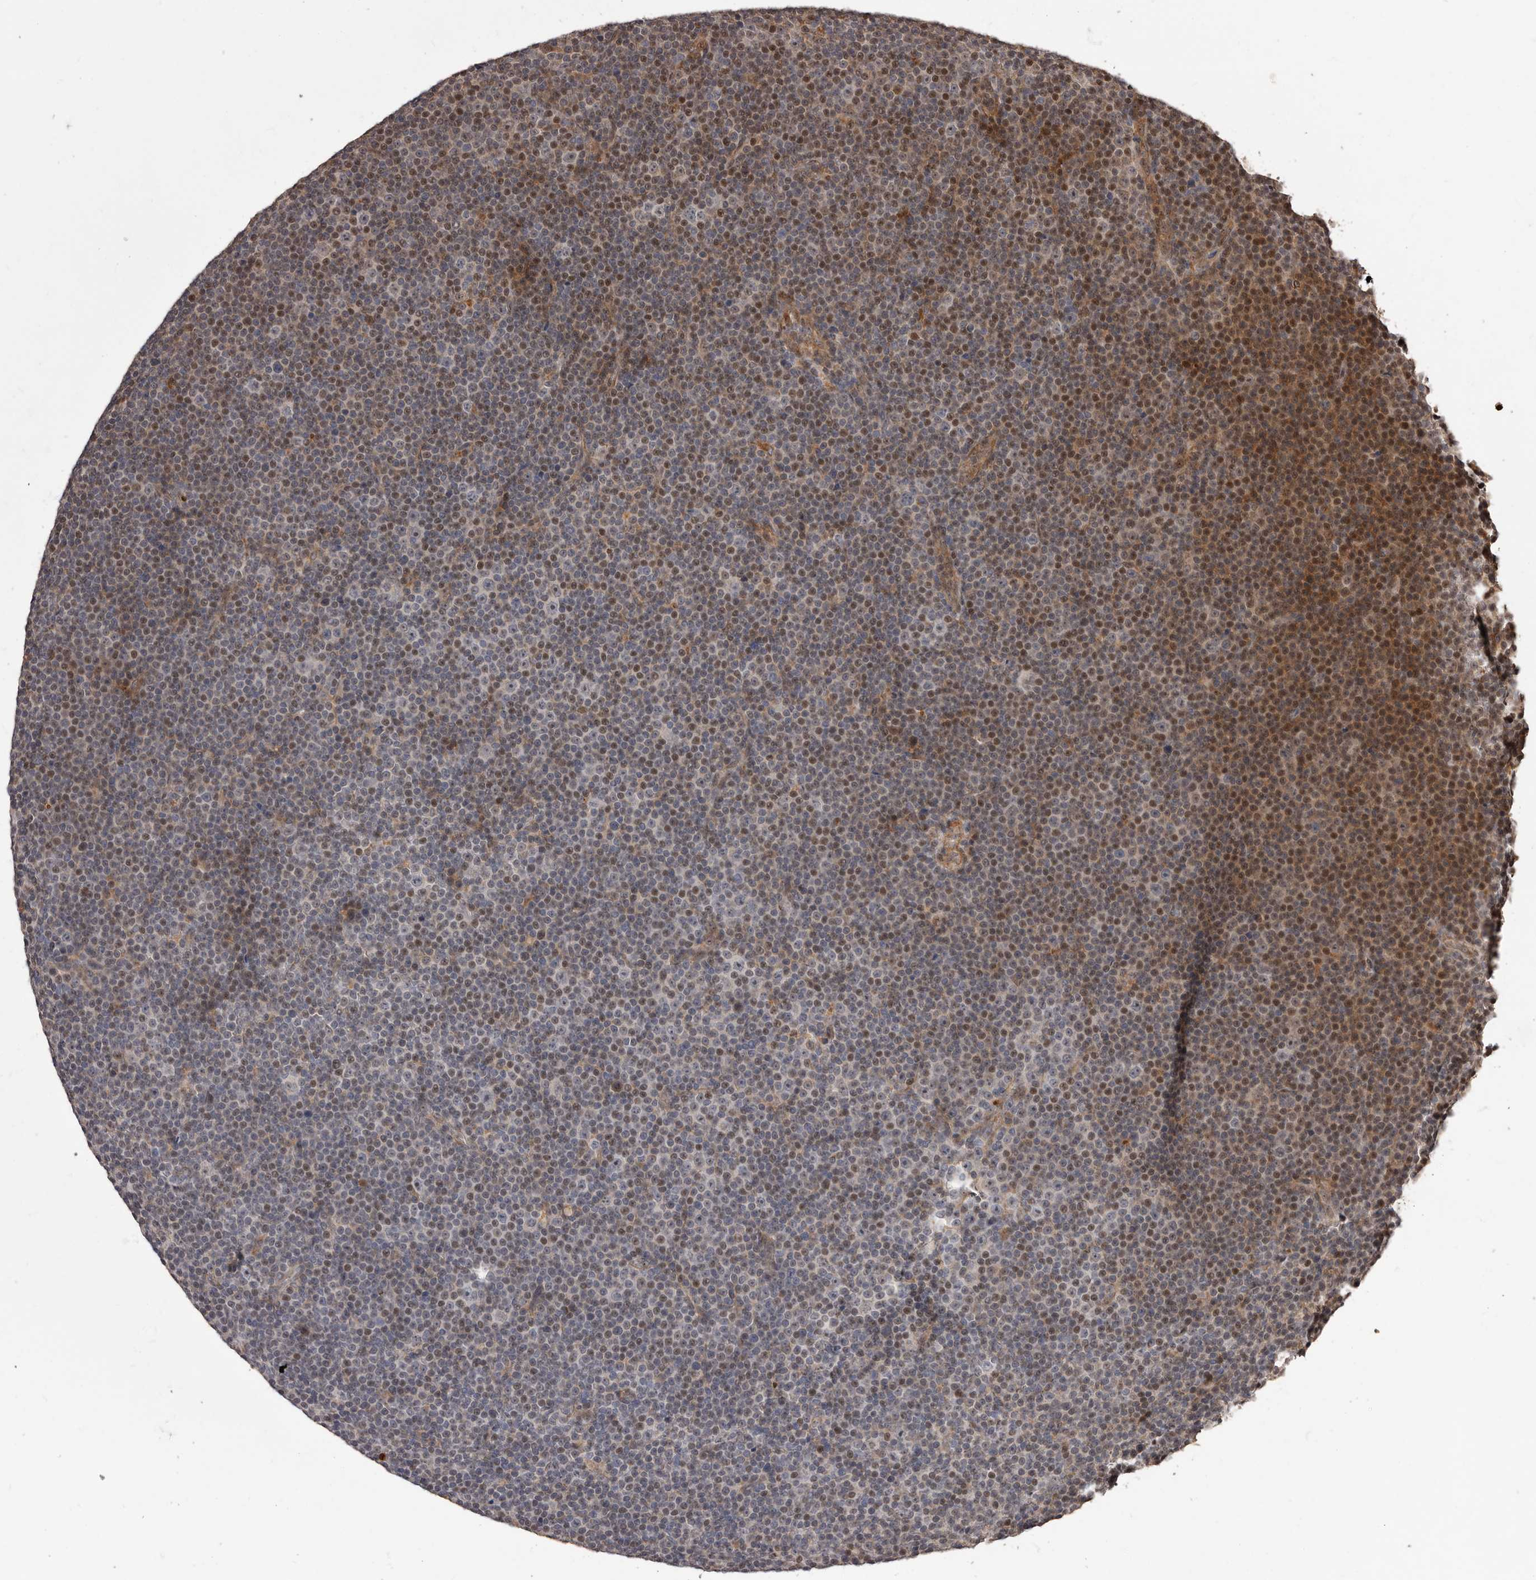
{"staining": {"intensity": "moderate", "quantity": "25%-75%", "location": "cytoplasmic/membranous,nuclear"}, "tissue": "lymphoma", "cell_type": "Tumor cells", "image_type": "cancer", "snomed": [{"axis": "morphology", "description": "Malignant lymphoma, non-Hodgkin's type, Low grade"}, {"axis": "topography", "description": "Lymph node"}], "caption": "Moderate cytoplasmic/membranous and nuclear protein expression is appreciated in approximately 25%-75% of tumor cells in lymphoma.", "gene": "ZCCHC7", "patient": {"sex": "female", "age": 67}}